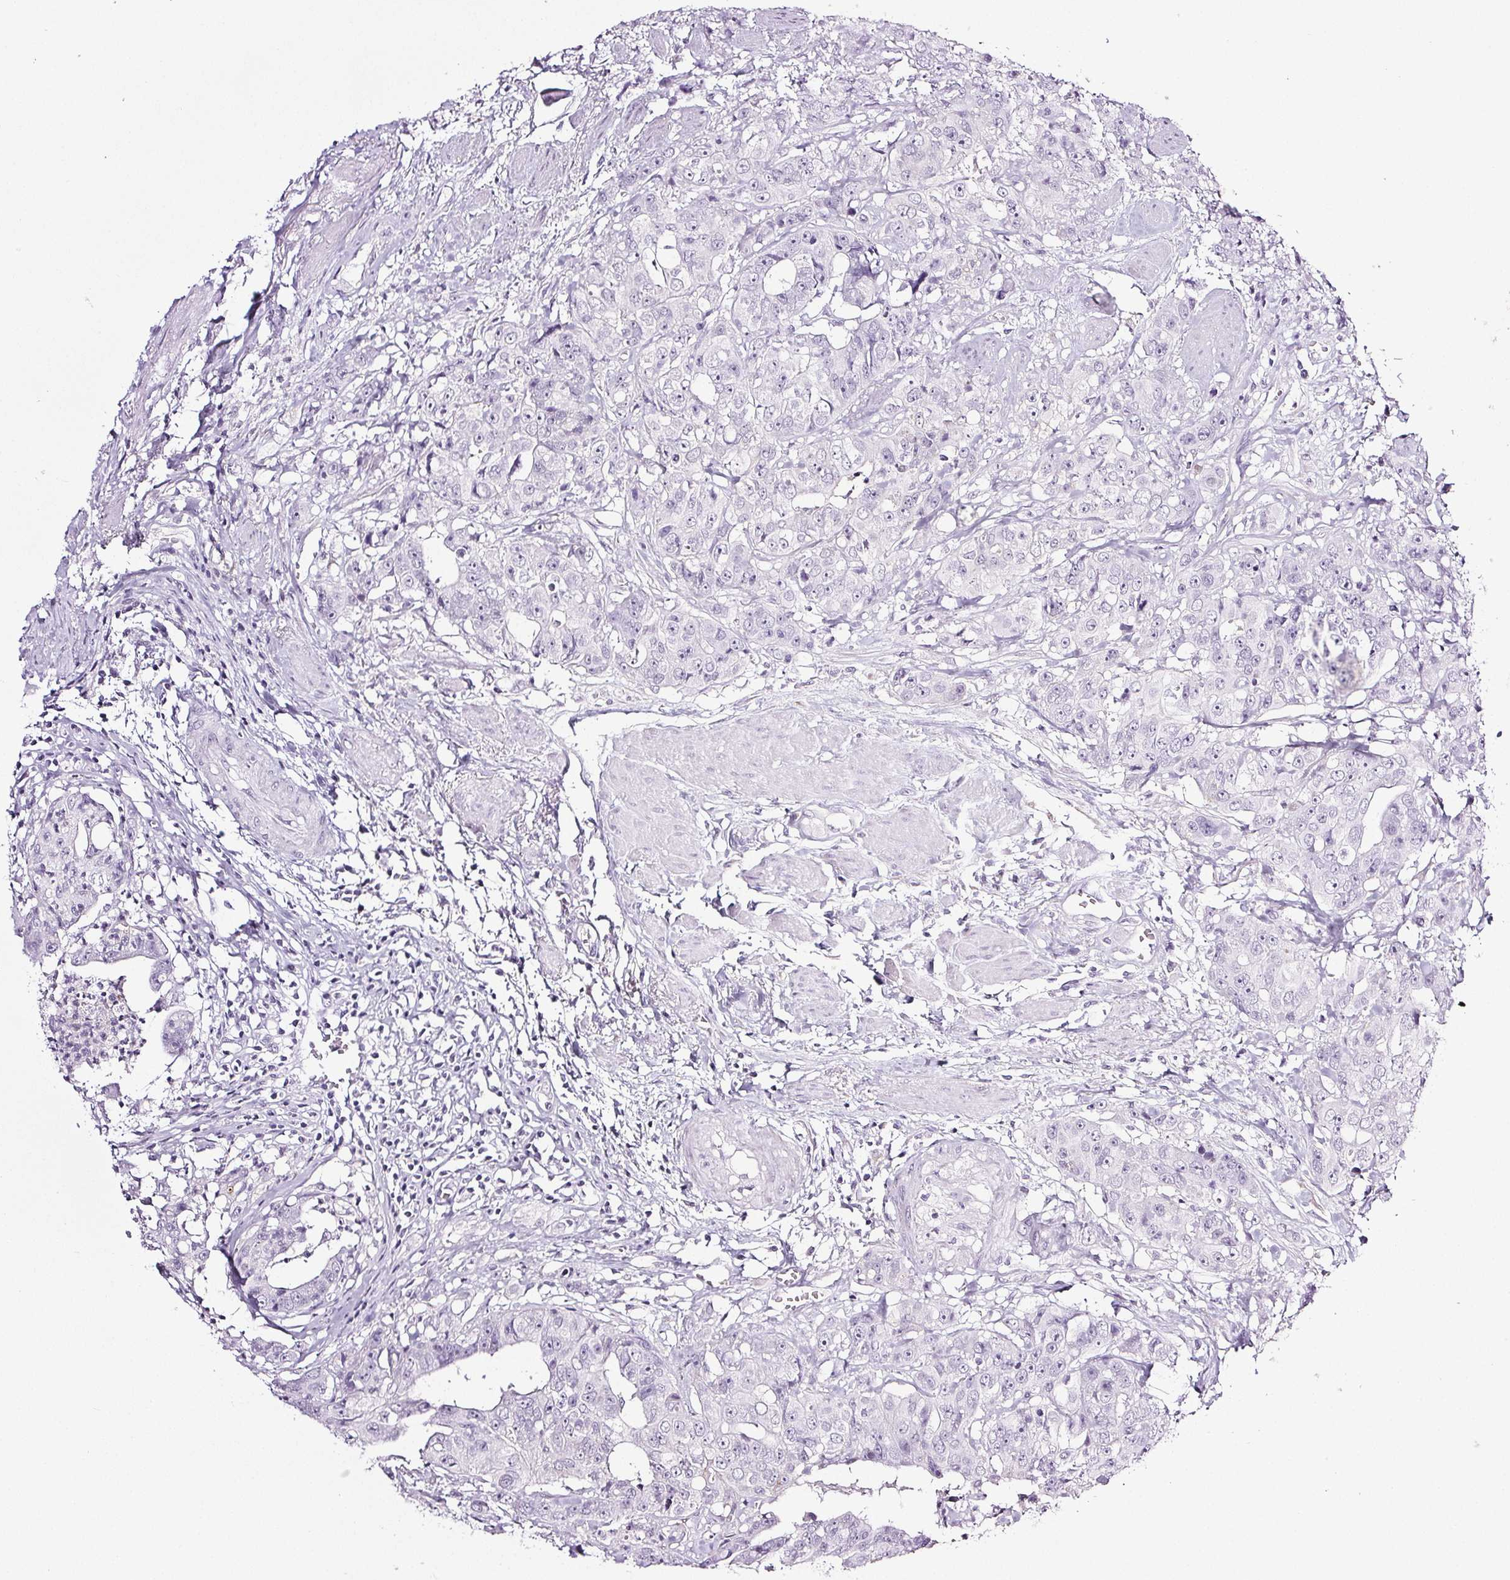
{"staining": {"intensity": "negative", "quantity": "none", "location": "none"}, "tissue": "colorectal cancer", "cell_type": "Tumor cells", "image_type": "cancer", "snomed": [{"axis": "morphology", "description": "Adenocarcinoma, NOS"}, {"axis": "topography", "description": "Rectum"}], "caption": "This is an immunohistochemistry photomicrograph of human colorectal adenocarcinoma. There is no staining in tumor cells.", "gene": "COL7A1", "patient": {"sex": "female", "age": 62}}